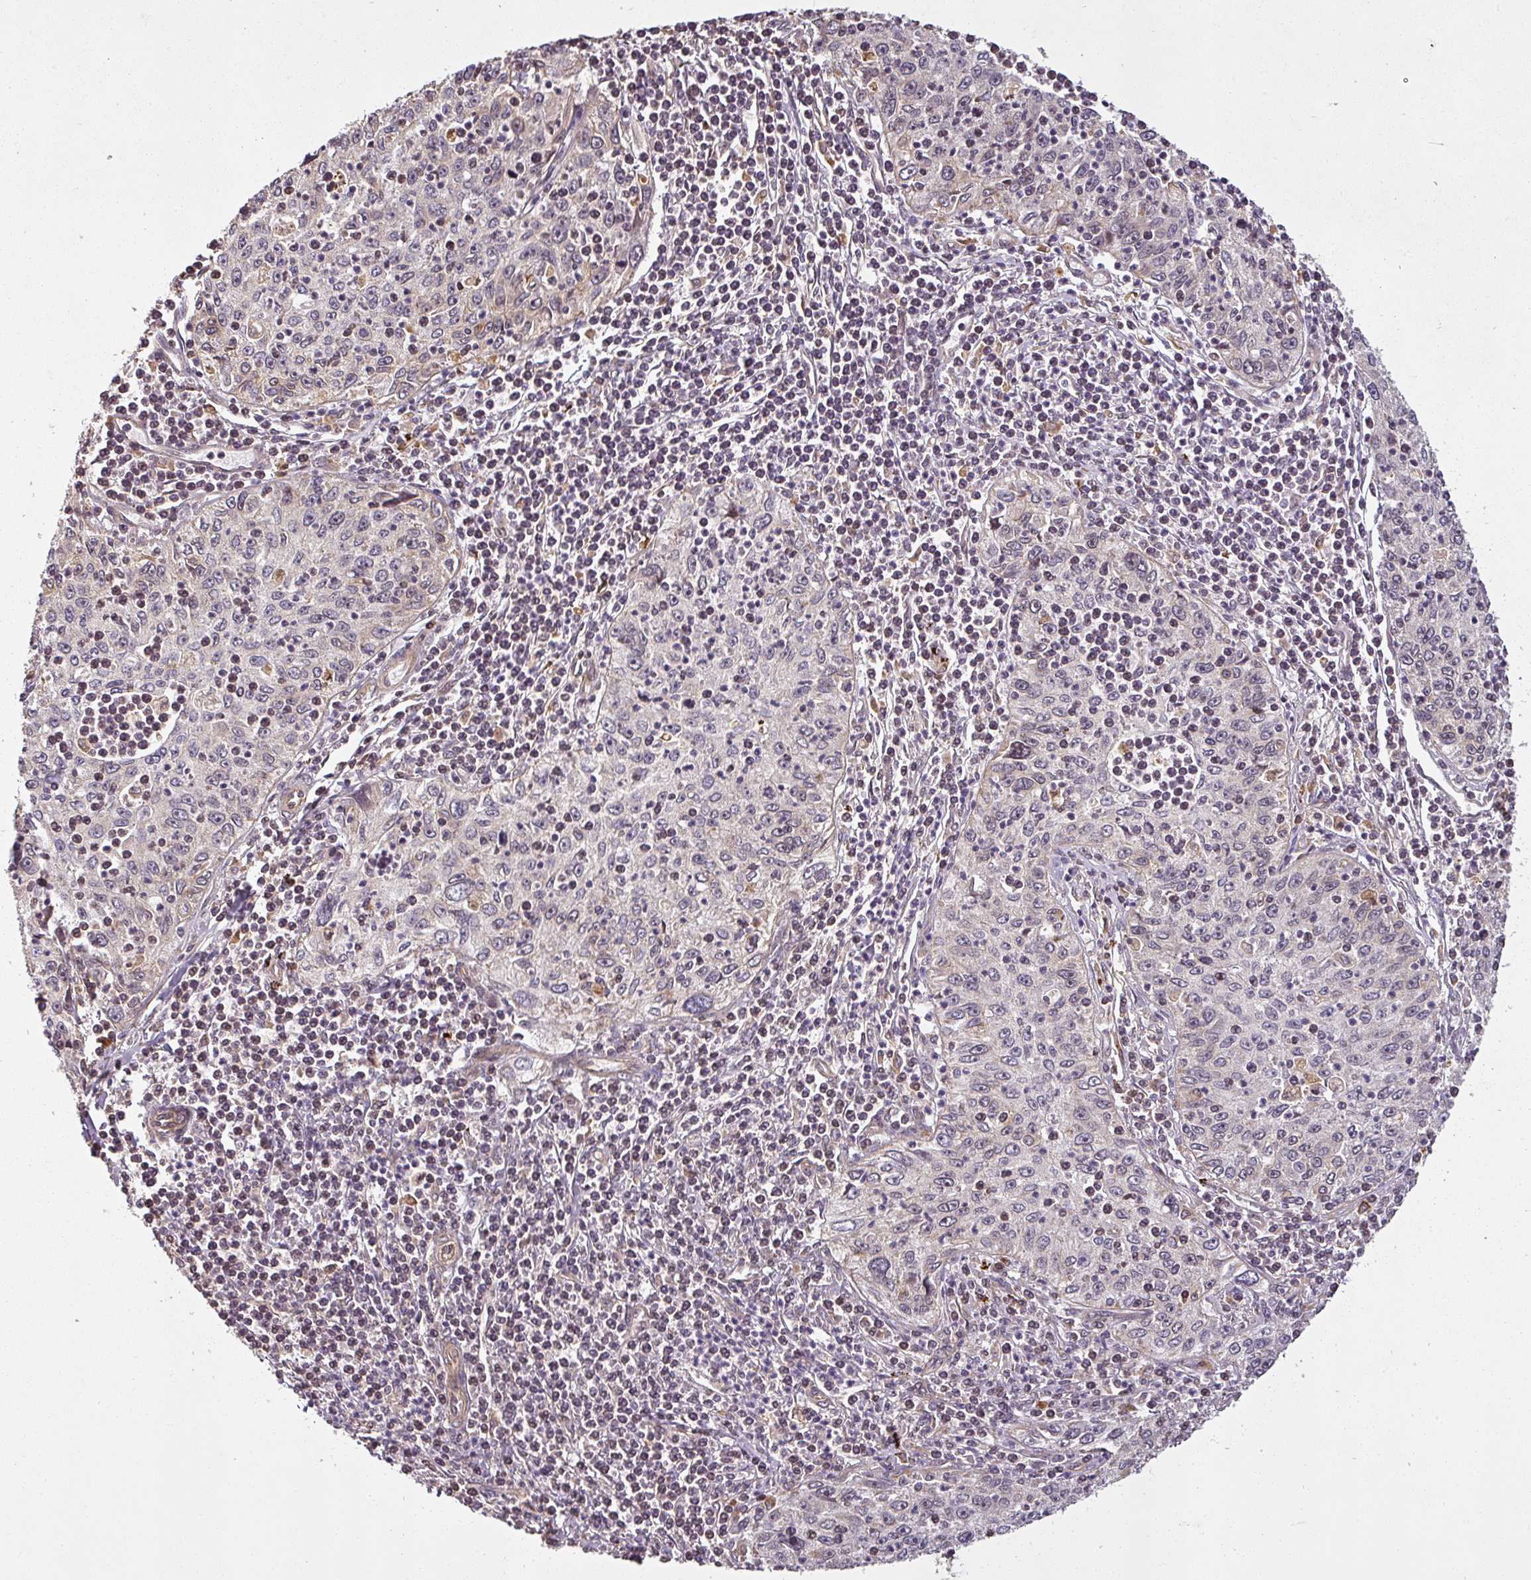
{"staining": {"intensity": "negative", "quantity": "none", "location": "none"}, "tissue": "cervical cancer", "cell_type": "Tumor cells", "image_type": "cancer", "snomed": [{"axis": "morphology", "description": "Squamous cell carcinoma, NOS"}, {"axis": "topography", "description": "Cervix"}], "caption": "This is an immunohistochemistry (IHC) histopathology image of human cervical cancer (squamous cell carcinoma). There is no positivity in tumor cells.", "gene": "DIMT1", "patient": {"sex": "female", "age": 30}}